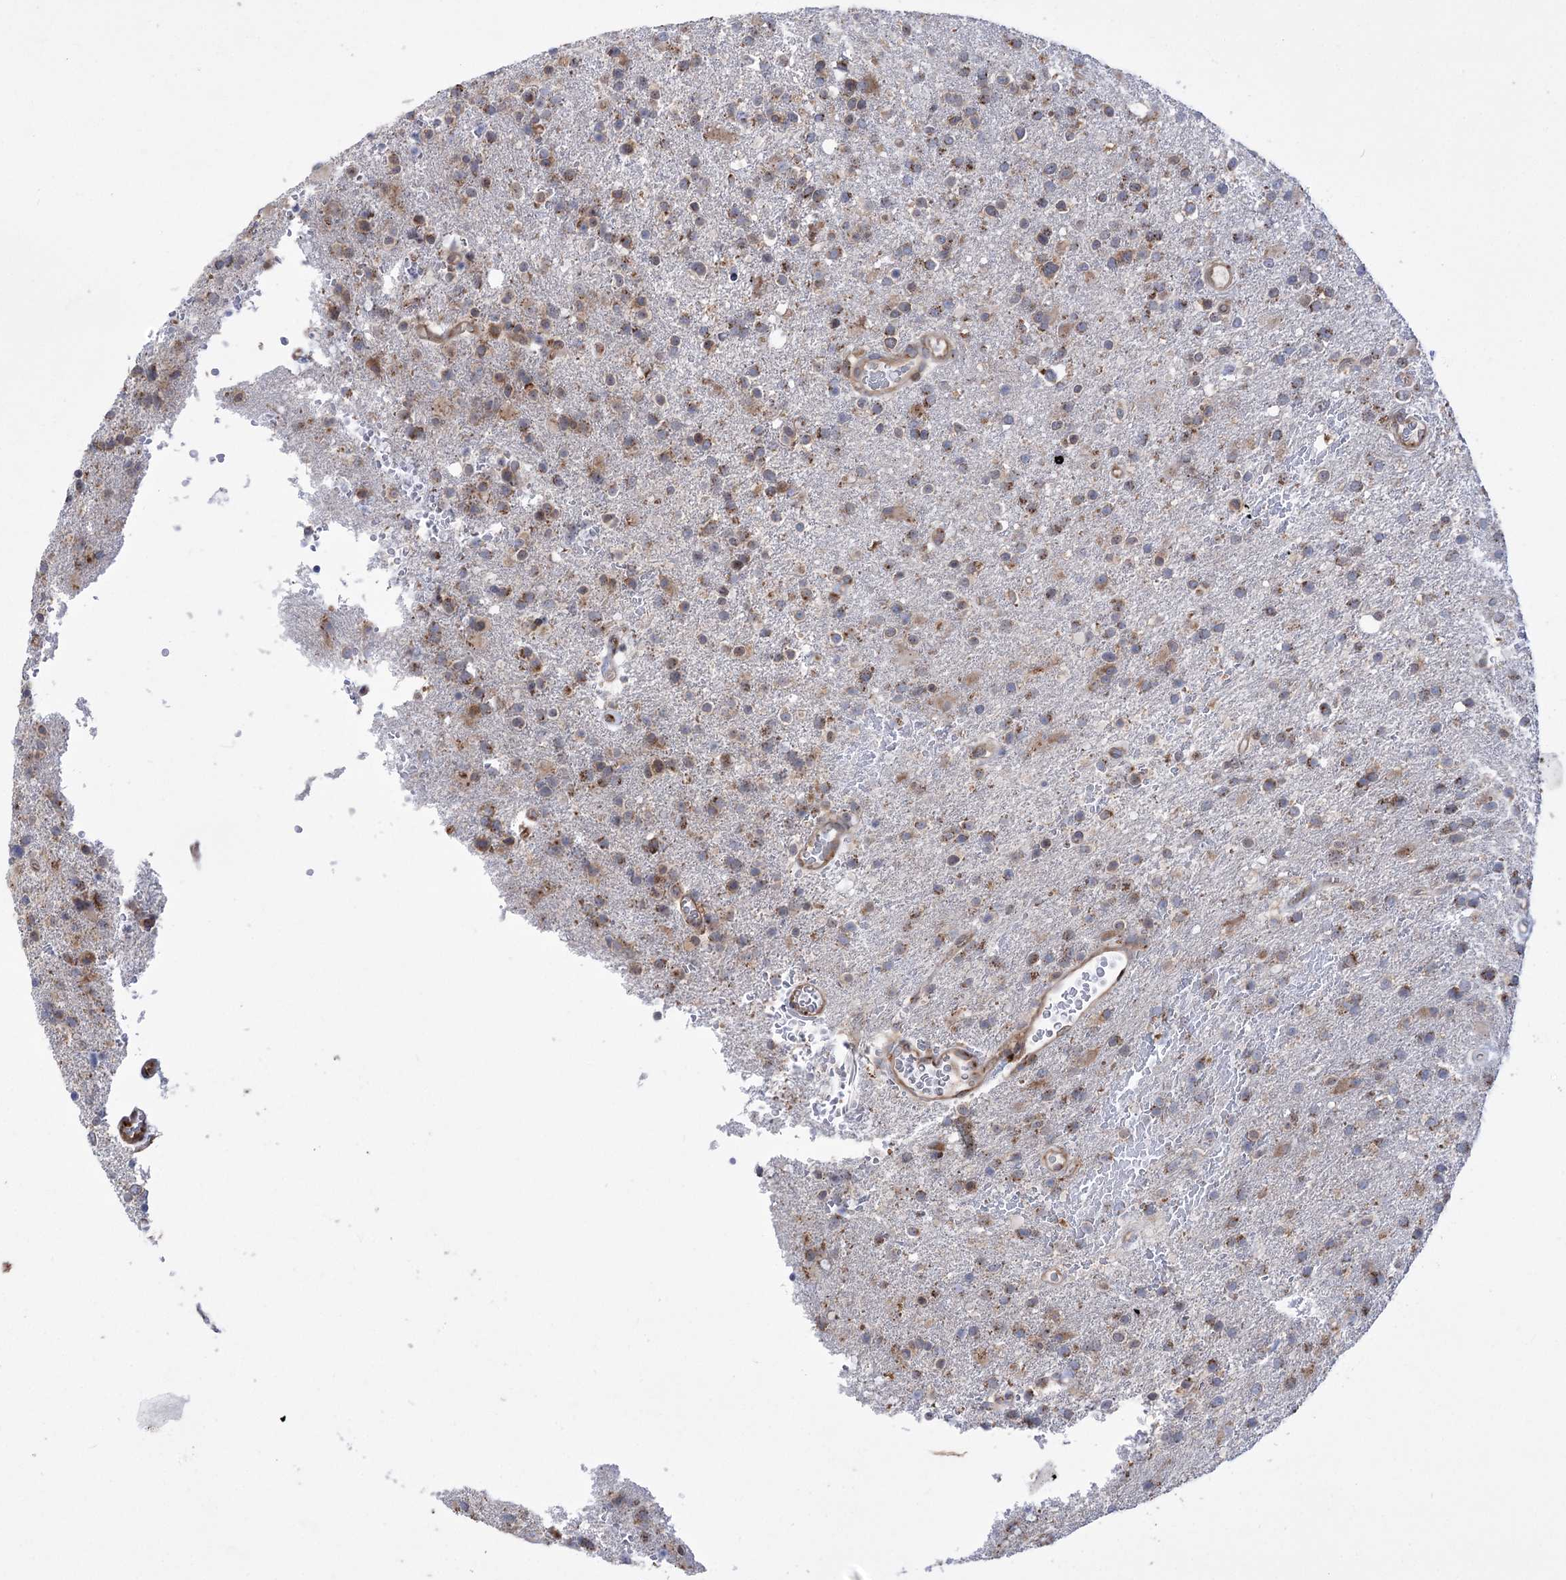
{"staining": {"intensity": "moderate", "quantity": "25%-75%", "location": "cytoplasmic/membranous"}, "tissue": "glioma", "cell_type": "Tumor cells", "image_type": "cancer", "snomed": [{"axis": "morphology", "description": "Glioma, malignant, High grade"}, {"axis": "topography", "description": "Brain"}], "caption": "Protein analysis of glioma tissue exhibits moderate cytoplasmic/membranous expression in approximately 25%-75% of tumor cells. (brown staining indicates protein expression, while blue staining denotes nuclei).", "gene": "ZNF622", "patient": {"sex": "male", "age": 72}}